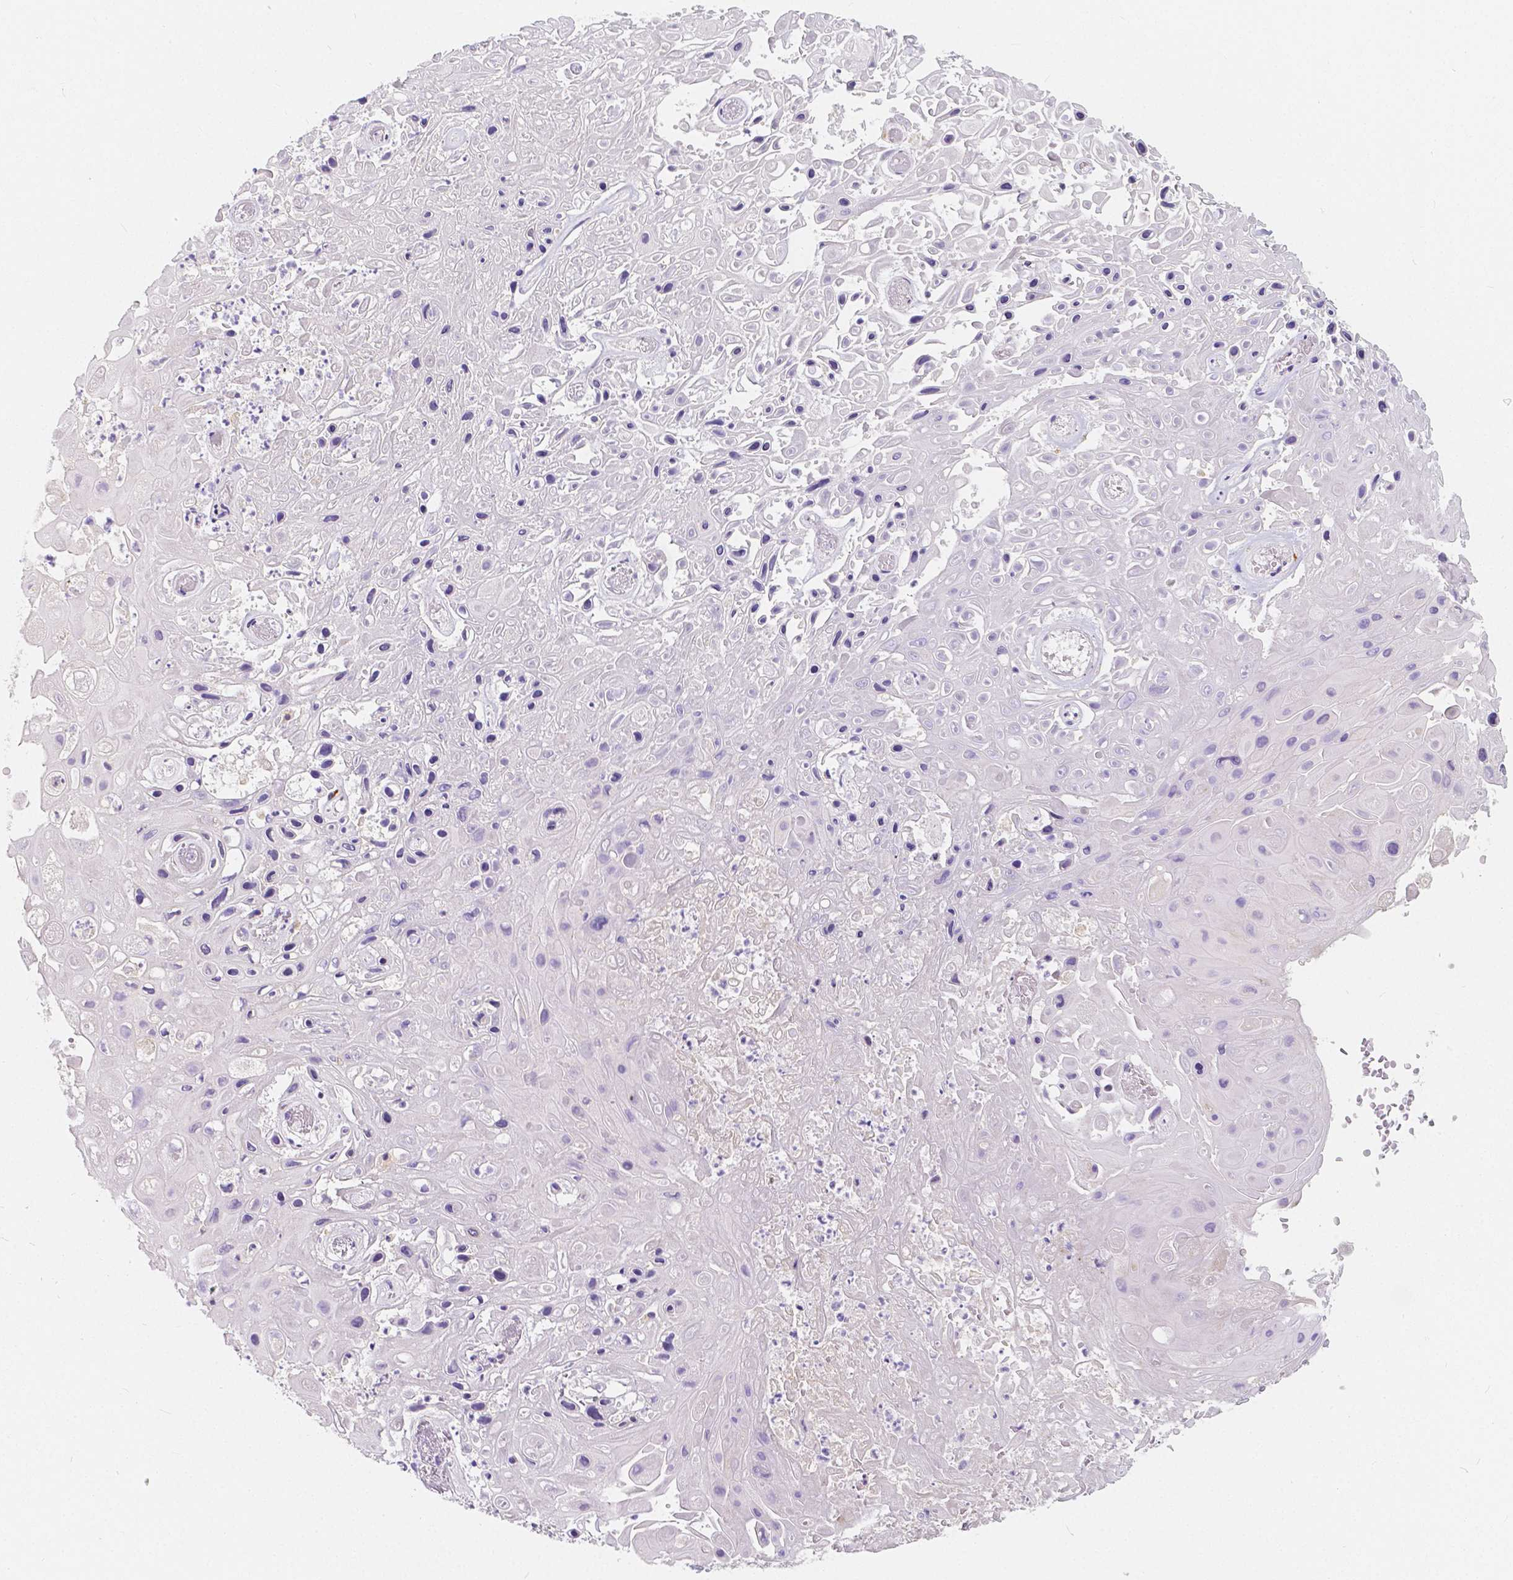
{"staining": {"intensity": "negative", "quantity": "none", "location": "none"}, "tissue": "skin cancer", "cell_type": "Tumor cells", "image_type": "cancer", "snomed": [{"axis": "morphology", "description": "Squamous cell carcinoma, NOS"}, {"axis": "topography", "description": "Skin"}], "caption": "Immunohistochemistry (IHC) of squamous cell carcinoma (skin) exhibits no expression in tumor cells.", "gene": "RNF186", "patient": {"sex": "male", "age": 82}}